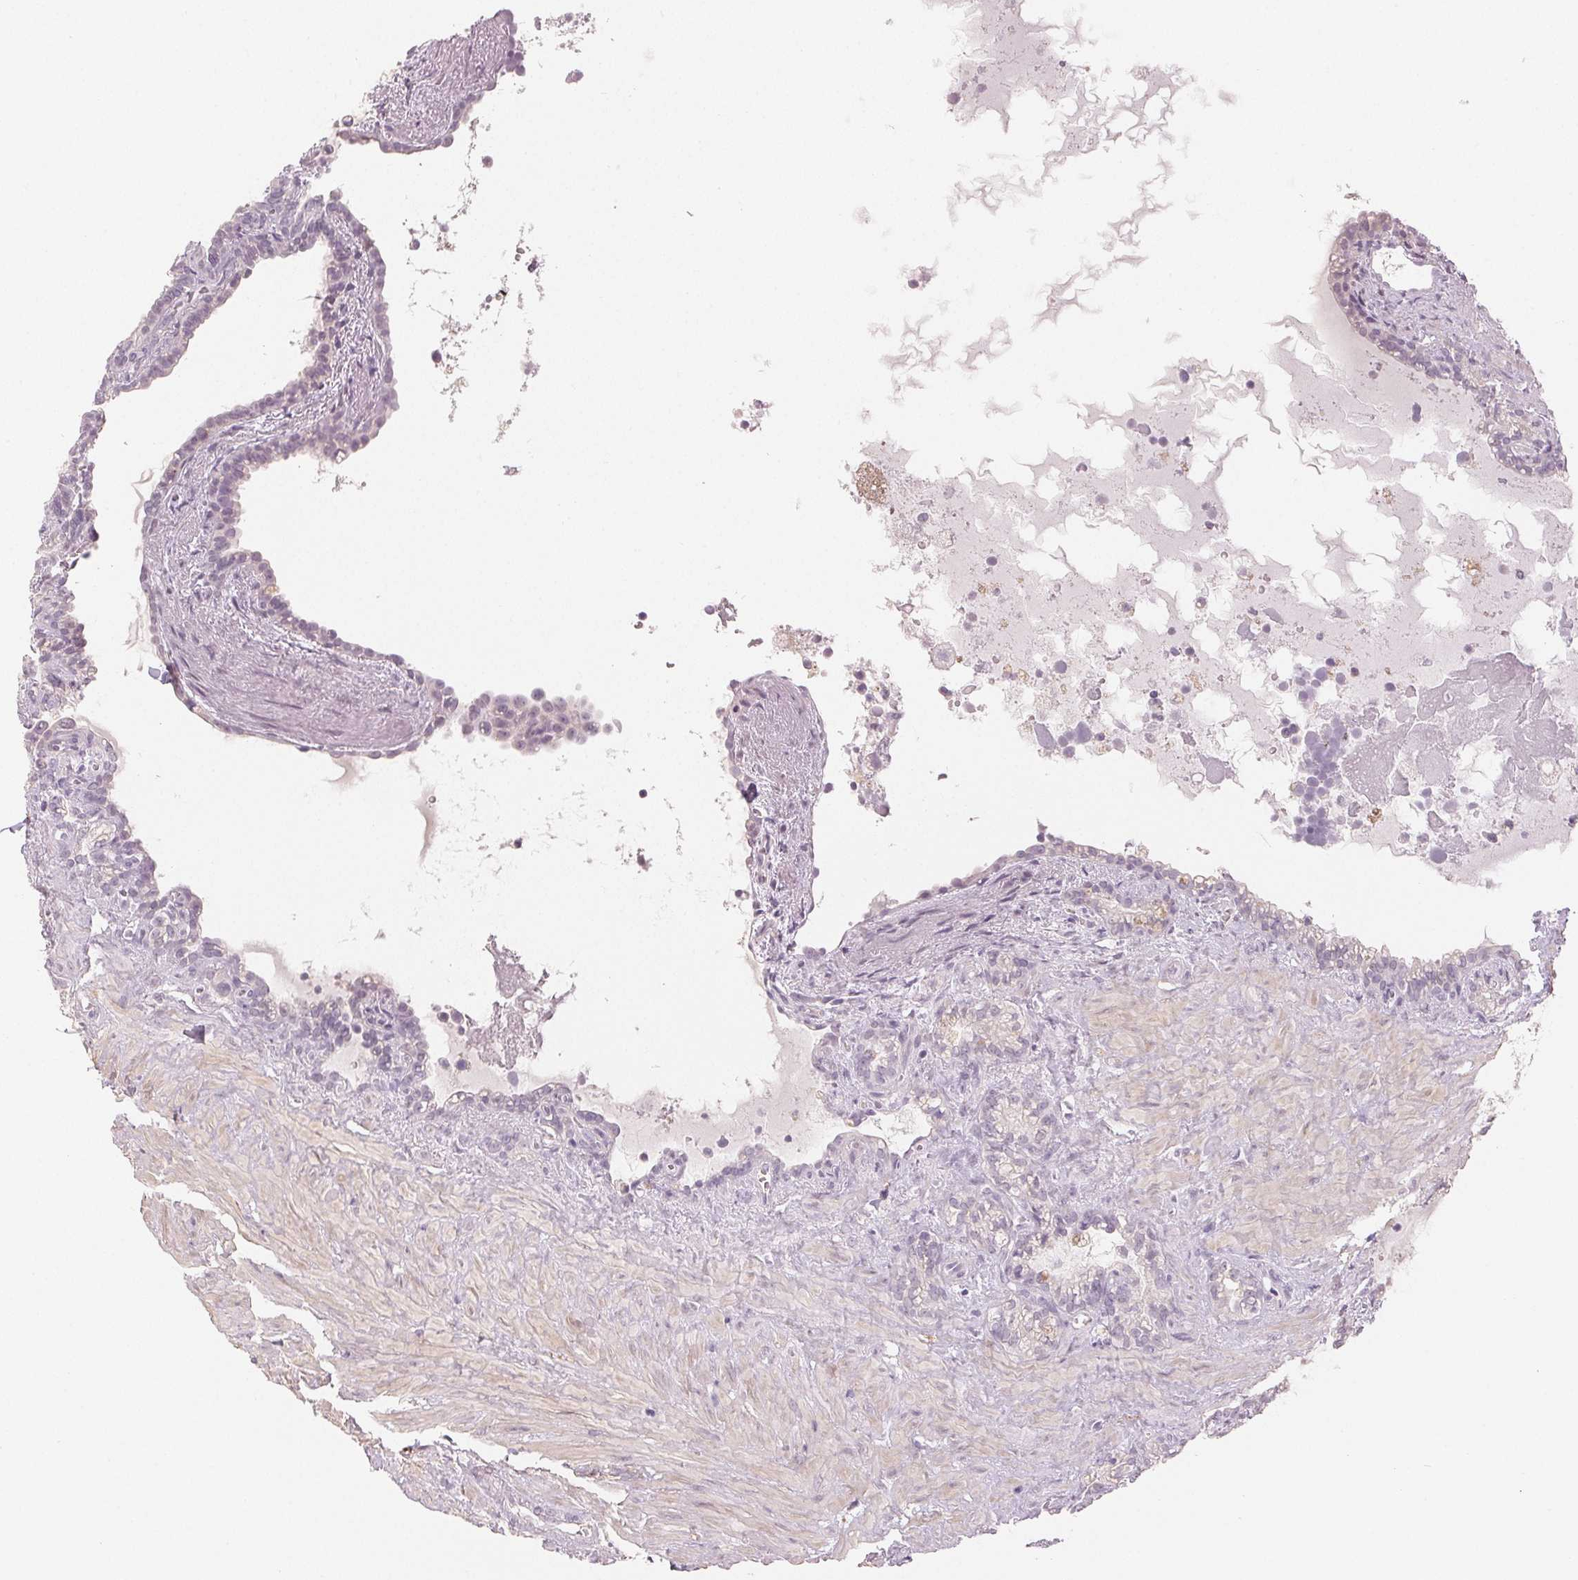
{"staining": {"intensity": "negative", "quantity": "none", "location": "none"}, "tissue": "seminal vesicle", "cell_type": "Glandular cells", "image_type": "normal", "snomed": [{"axis": "morphology", "description": "Normal tissue, NOS"}, {"axis": "topography", "description": "Seminal veicle"}], "caption": "Immunohistochemistry photomicrograph of benign seminal vesicle: human seminal vesicle stained with DAB reveals no significant protein positivity in glandular cells. (Stains: DAB (3,3'-diaminobenzidine) immunohistochemistry with hematoxylin counter stain, Microscopy: brightfield microscopy at high magnification).", "gene": "MAP1LC3A", "patient": {"sex": "male", "age": 76}}